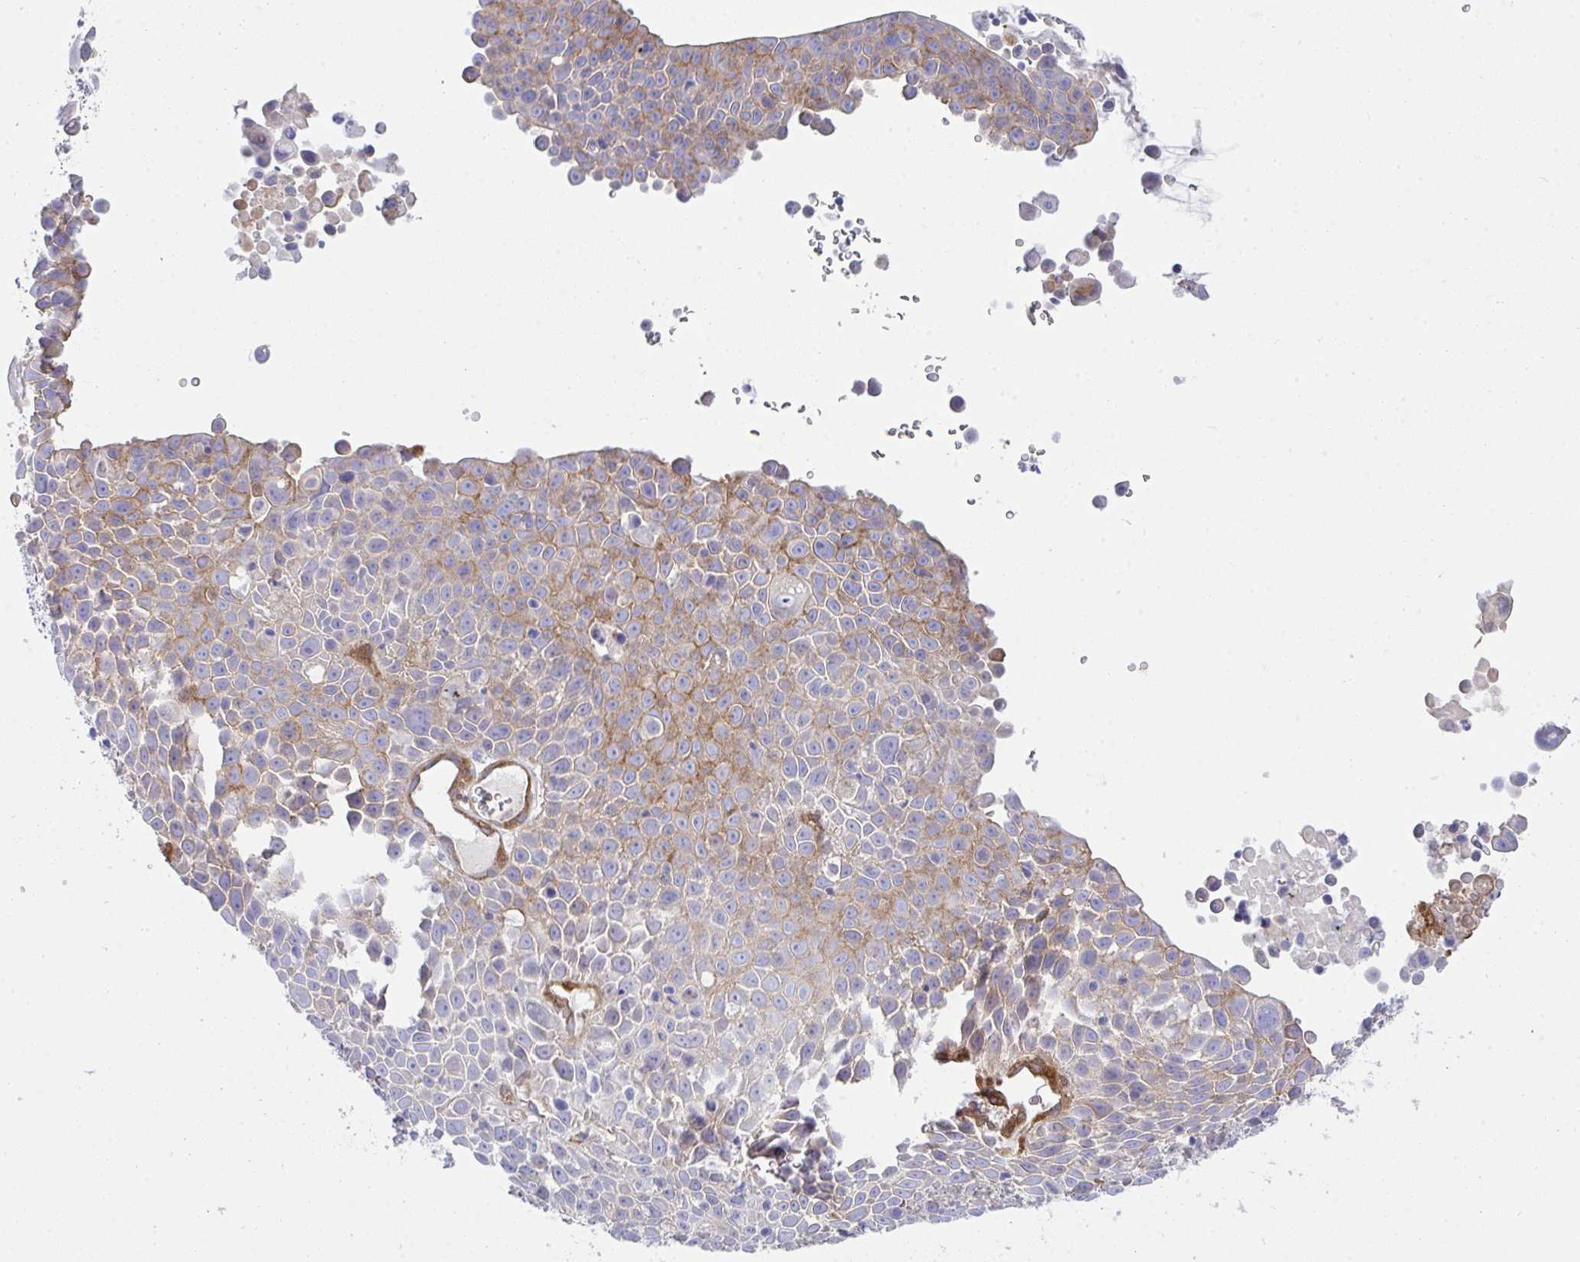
{"staining": {"intensity": "moderate", "quantity": "25%-75%", "location": "cytoplasmic/membranous"}, "tissue": "lung cancer", "cell_type": "Tumor cells", "image_type": "cancer", "snomed": [{"axis": "morphology", "description": "Squamous cell carcinoma, NOS"}, {"axis": "morphology", "description": "Squamous cell carcinoma, metastatic, NOS"}, {"axis": "topography", "description": "Lymph node"}, {"axis": "topography", "description": "Lung"}], "caption": "Moderate cytoplasmic/membranous protein expression is appreciated in about 25%-75% of tumor cells in metastatic squamous cell carcinoma (lung).", "gene": "GAB1", "patient": {"sex": "female", "age": 62}}